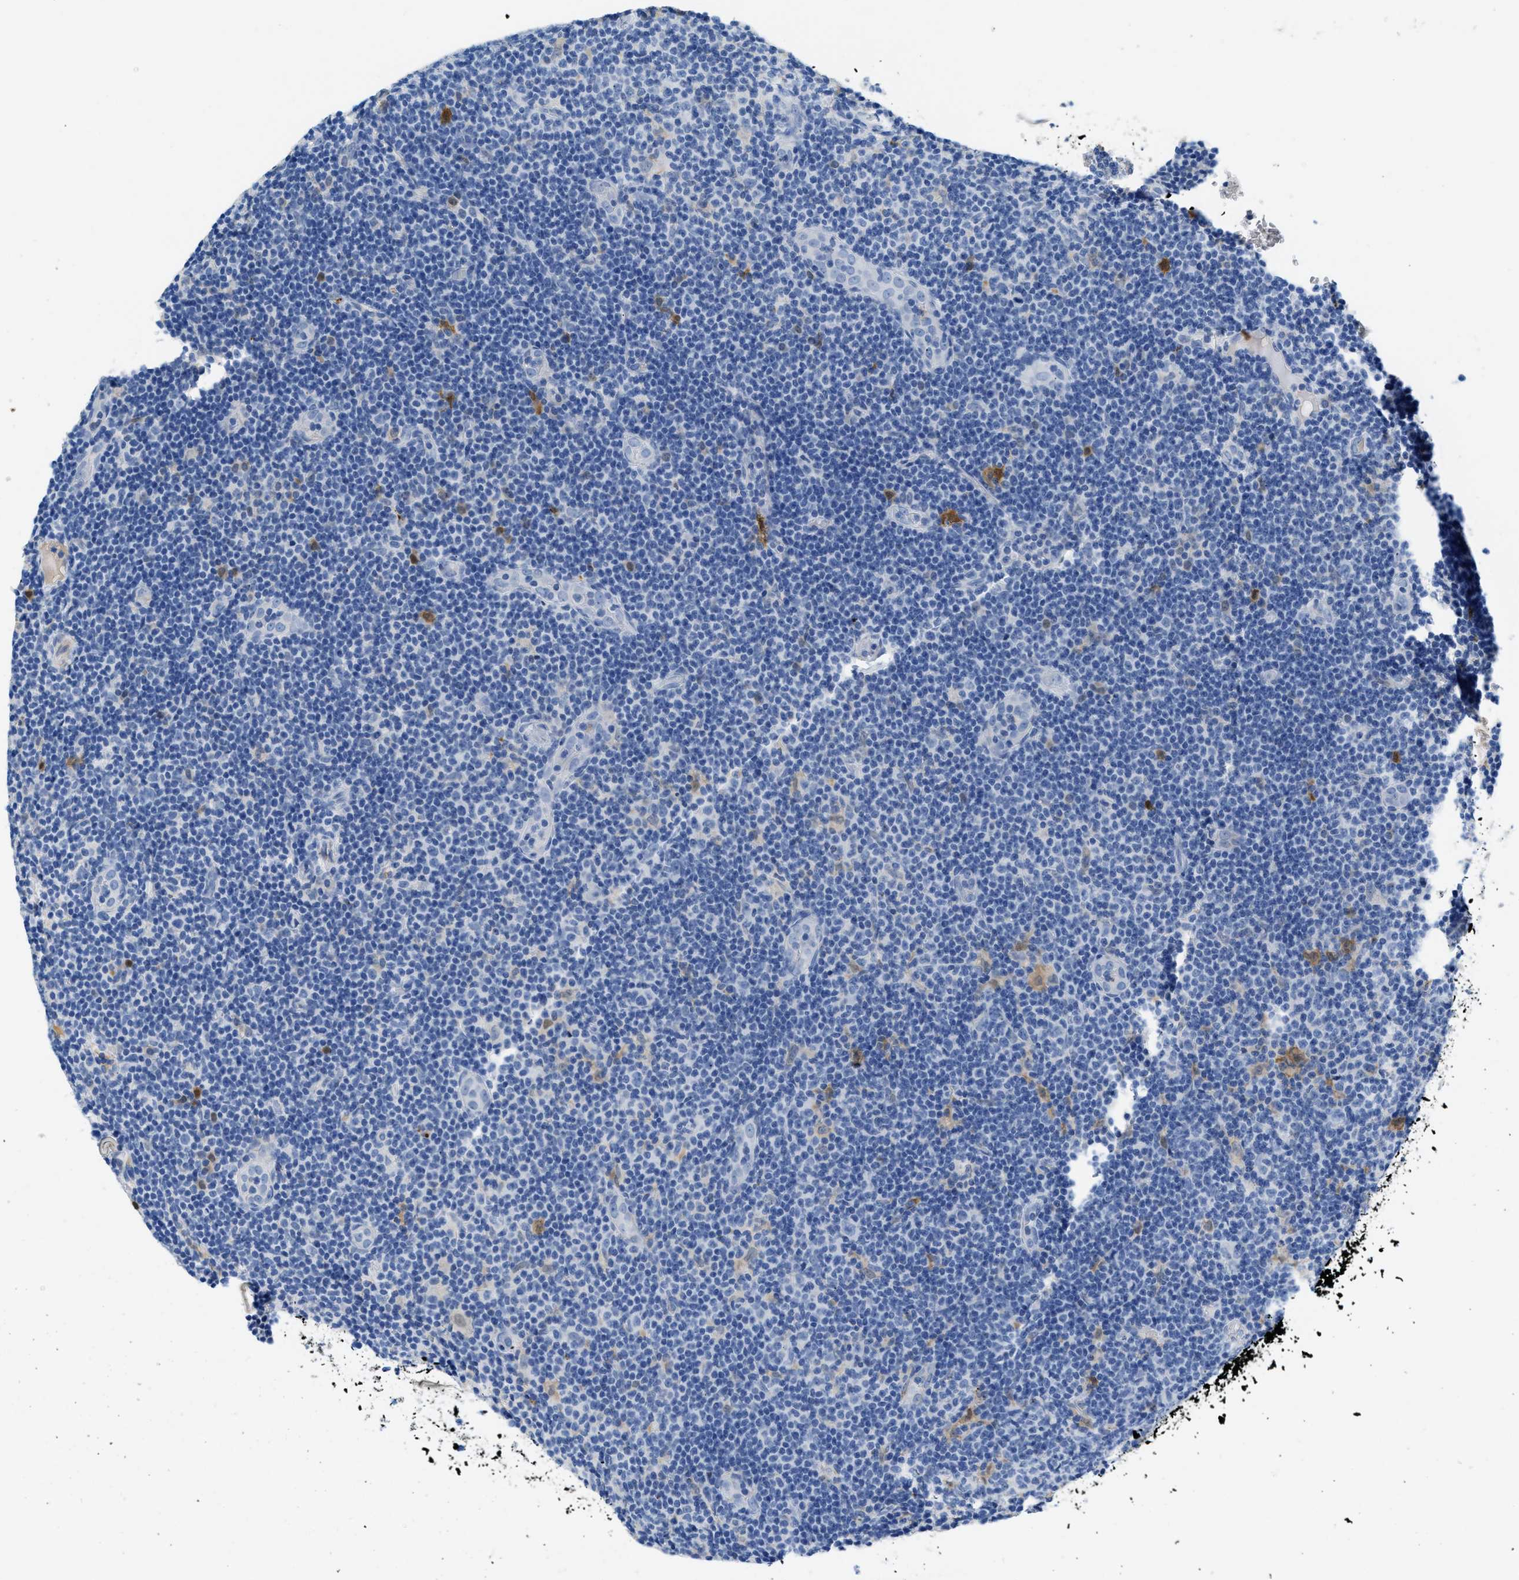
{"staining": {"intensity": "negative", "quantity": "none", "location": "none"}, "tissue": "lymphoma", "cell_type": "Tumor cells", "image_type": "cancer", "snomed": [{"axis": "morphology", "description": "Malignant lymphoma, non-Hodgkin's type, Low grade"}, {"axis": "topography", "description": "Lymph node"}], "caption": "This is an IHC photomicrograph of low-grade malignant lymphoma, non-Hodgkin's type. There is no expression in tumor cells.", "gene": "SPEG", "patient": {"sex": "male", "age": 83}}